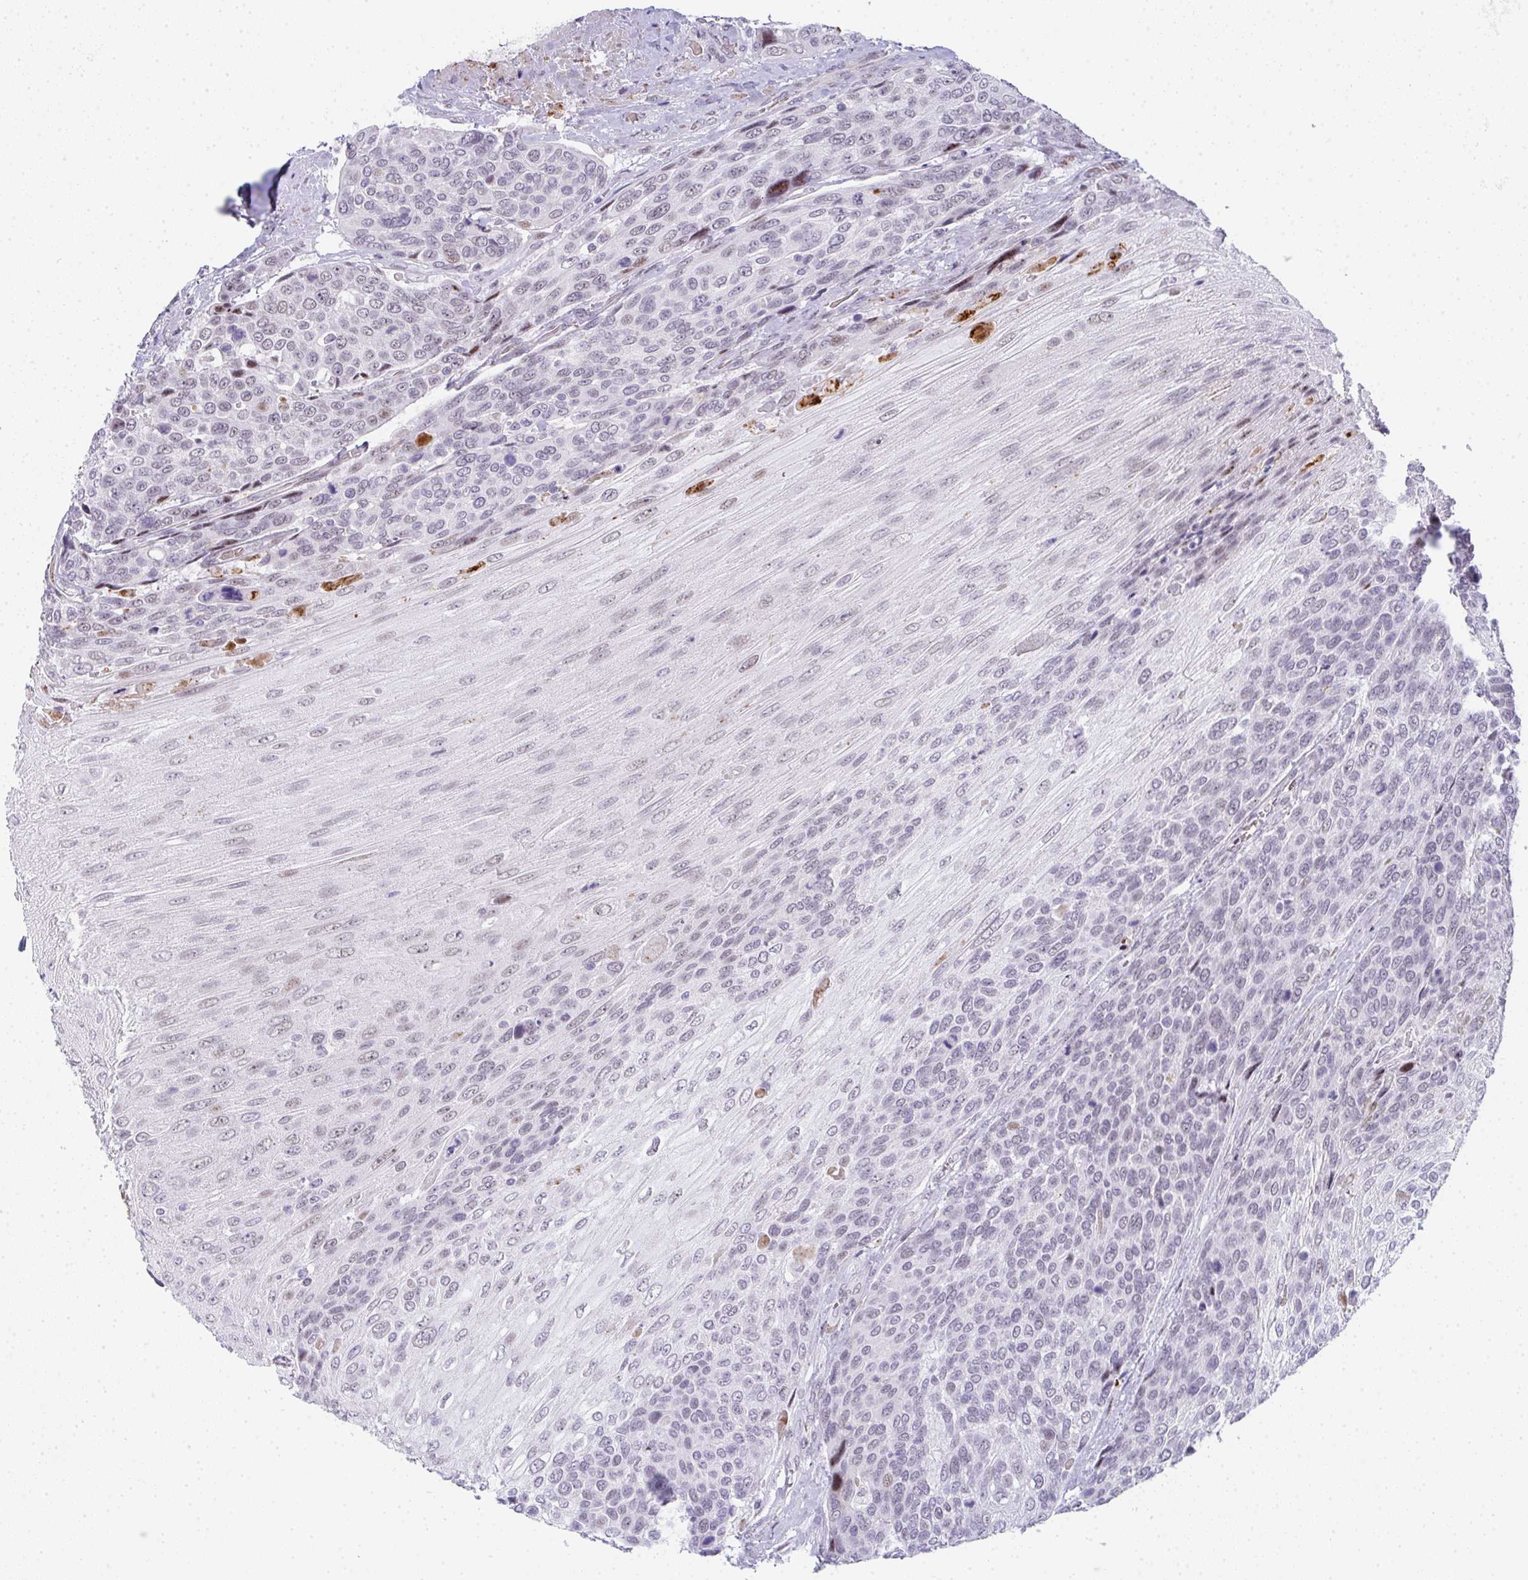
{"staining": {"intensity": "negative", "quantity": "none", "location": "none"}, "tissue": "urothelial cancer", "cell_type": "Tumor cells", "image_type": "cancer", "snomed": [{"axis": "morphology", "description": "Urothelial carcinoma, High grade"}, {"axis": "topography", "description": "Urinary bladder"}], "caption": "Immunohistochemistry image of high-grade urothelial carcinoma stained for a protein (brown), which reveals no positivity in tumor cells. (IHC, brightfield microscopy, high magnification).", "gene": "TNMD", "patient": {"sex": "female", "age": 70}}